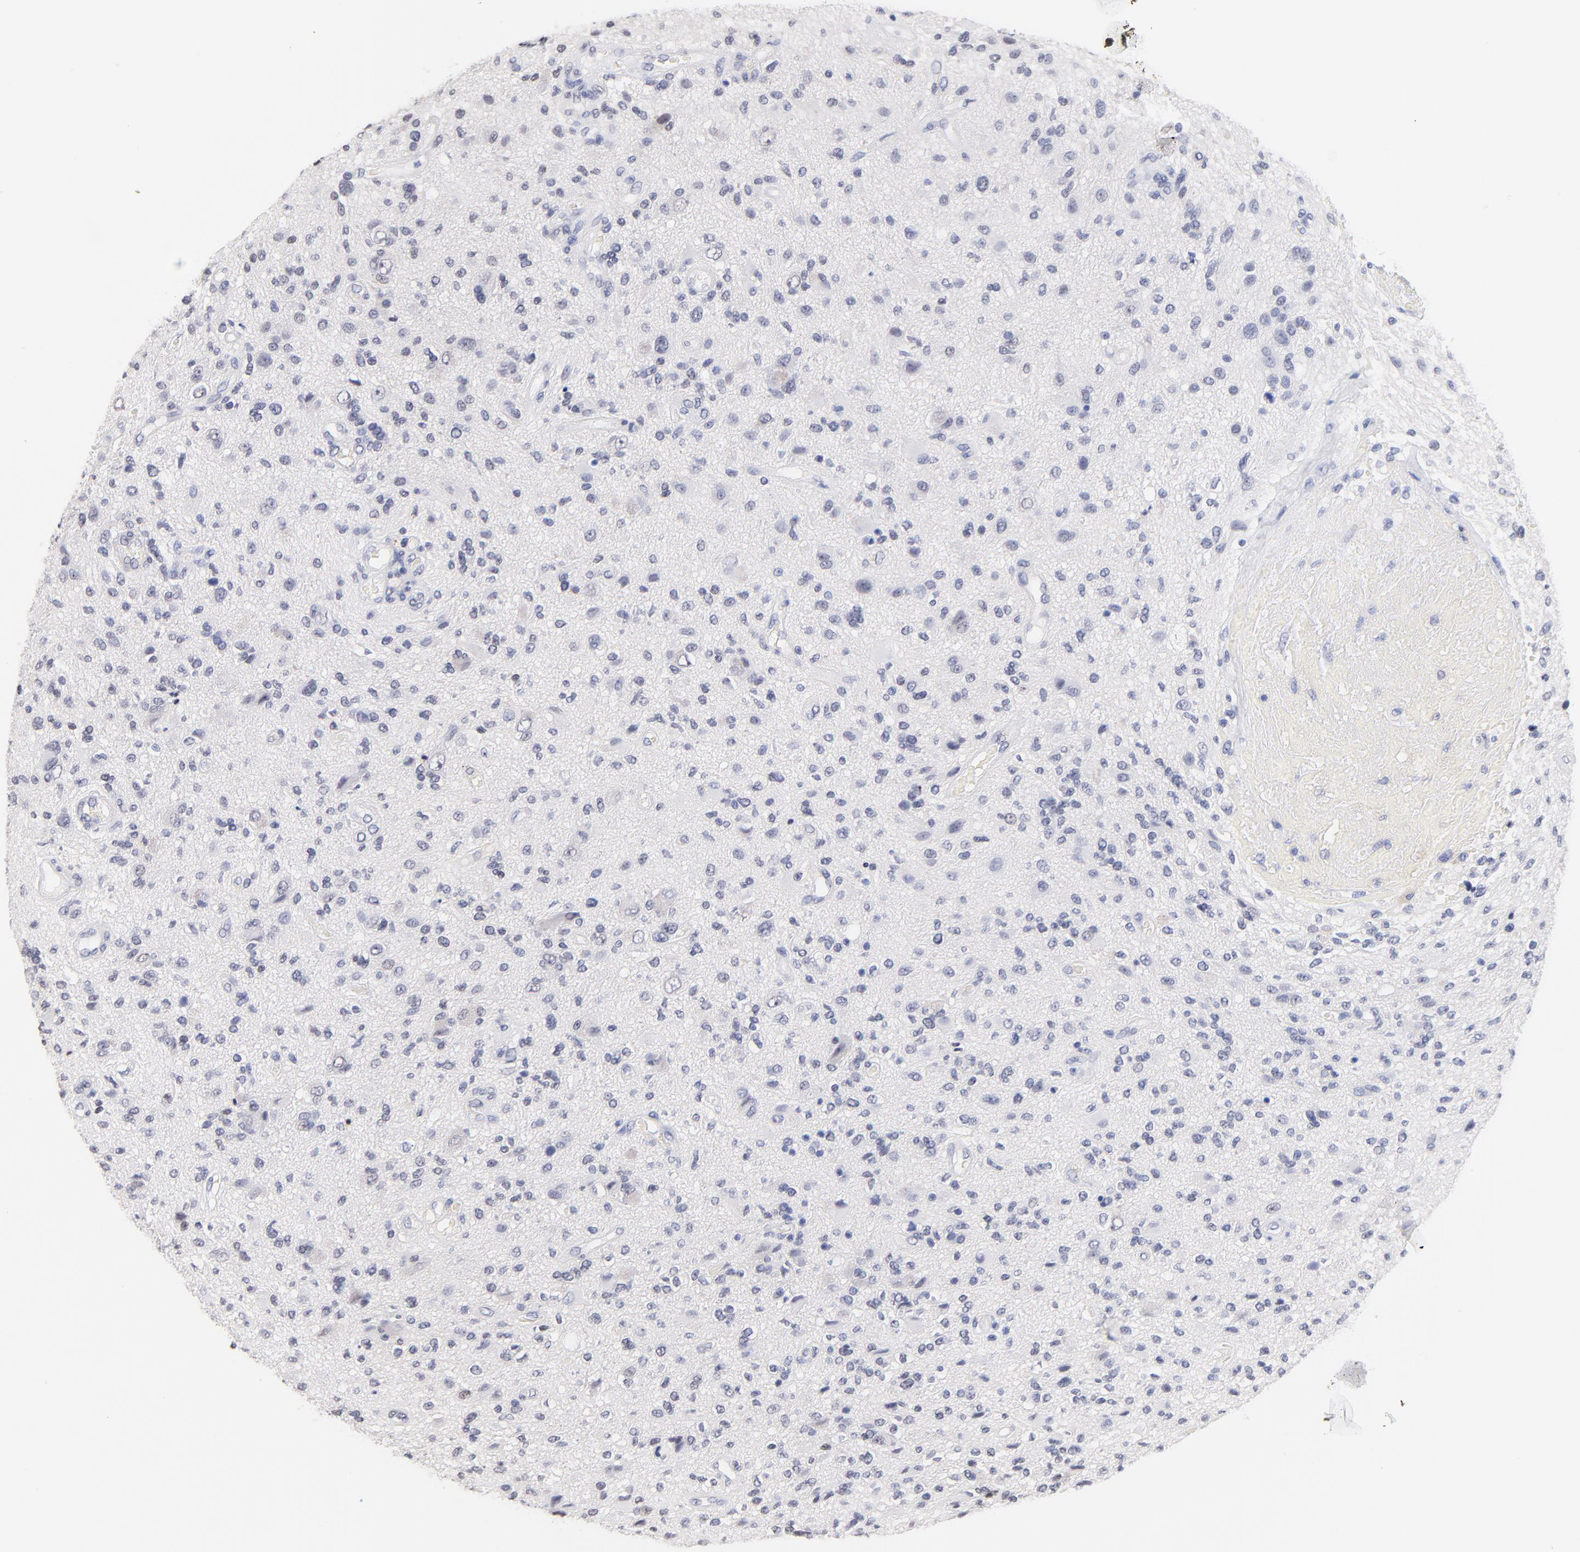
{"staining": {"intensity": "negative", "quantity": "none", "location": "none"}, "tissue": "glioma", "cell_type": "Tumor cells", "image_type": "cancer", "snomed": [{"axis": "morphology", "description": "Normal tissue, NOS"}, {"axis": "morphology", "description": "Glioma, malignant, High grade"}, {"axis": "topography", "description": "Cerebral cortex"}], "caption": "Photomicrograph shows no protein positivity in tumor cells of glioma tissue. (DAB (3,3'-diaminobenzidine) immunohistochemistry (IHC) with hematoxylin counter stain).", "gene": "ZNF74", "patient": {"sex": "male", "age": 75}}